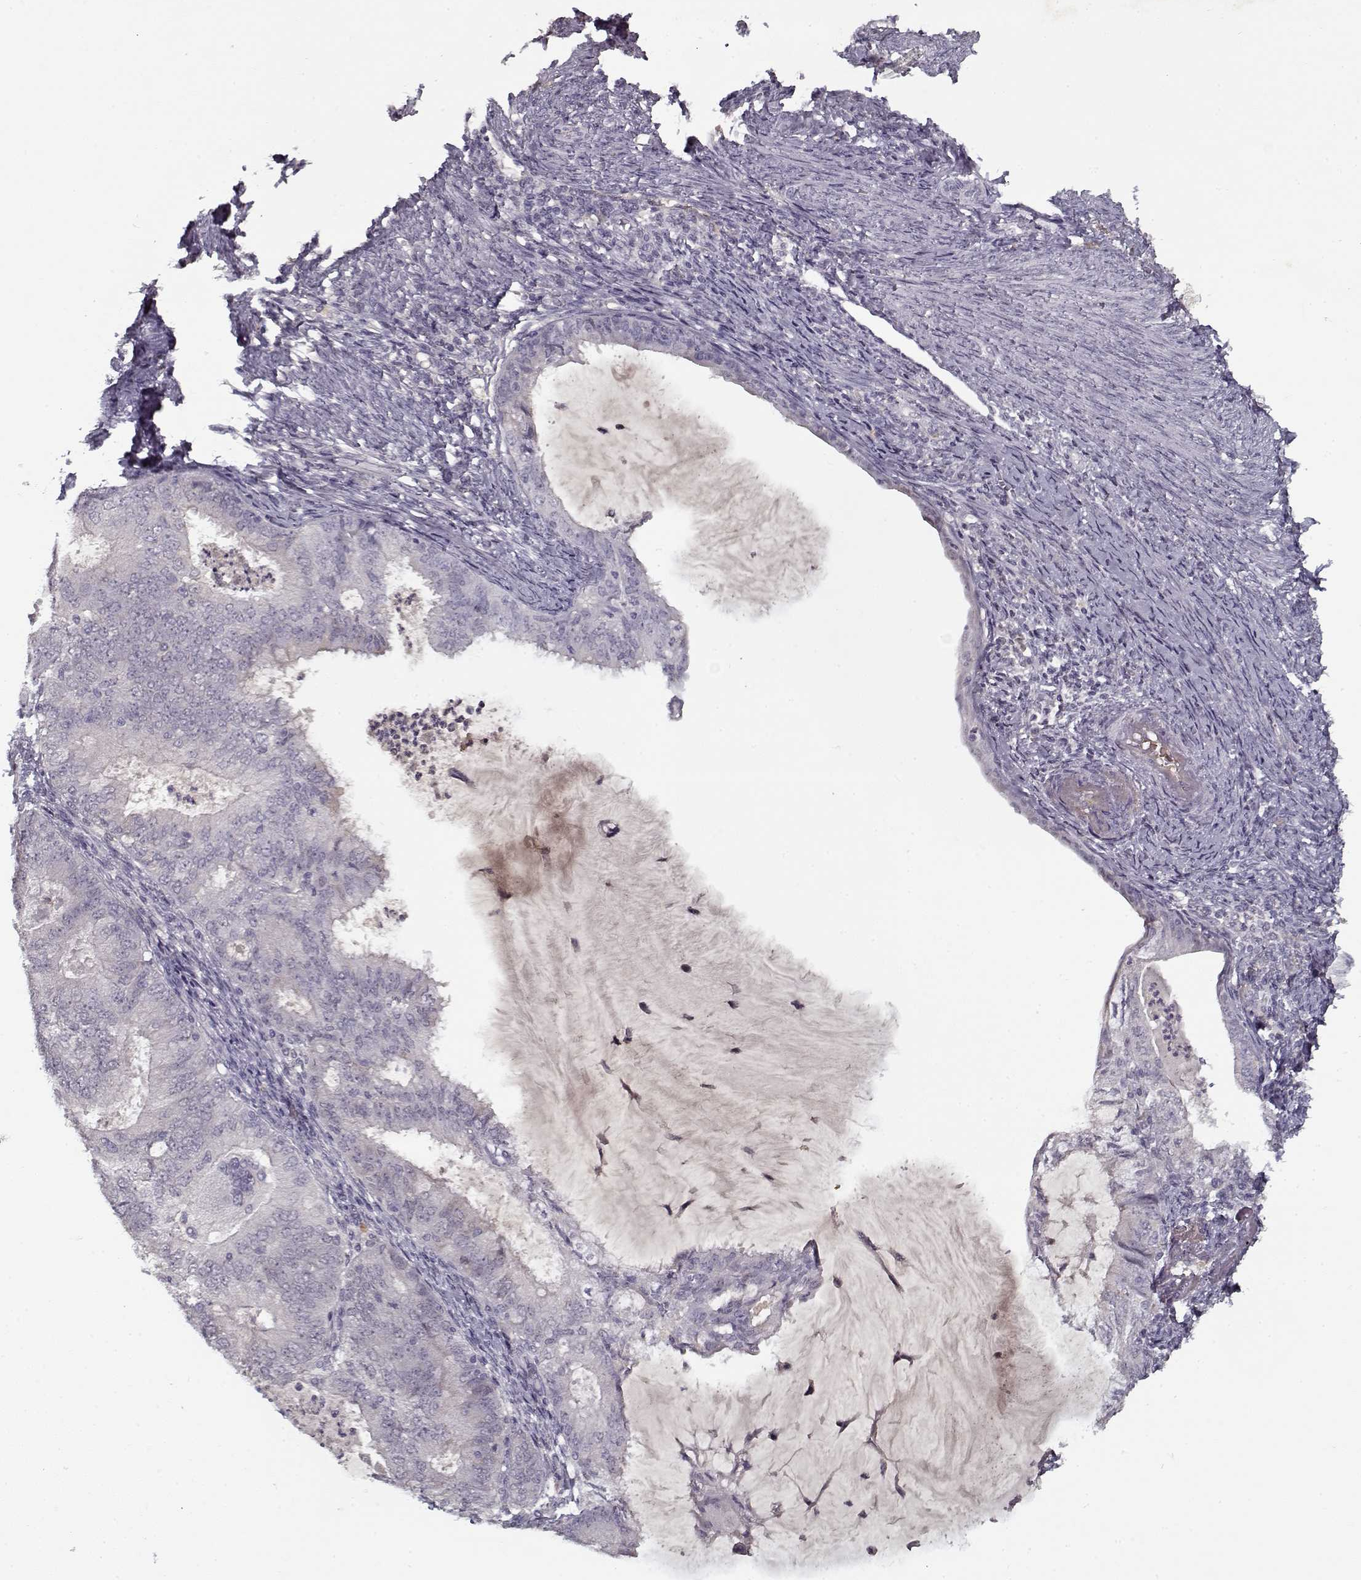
{"staining": {"intensity": "negative", "quantity": "none", "location": "none"}, "tissue": "endometrial cancer", "cell_type": "Tumor cells", "image_type": "cancer", "snomed": [{"axis": "morphology", "description": "Adenocarcinoma, NOS"}, {"axis": "topography", "description": "Endometrium"}], "caption": "This micrograph is of adenocarcinoma (endometrial) stained with IHC to label a protein in brown with the nuclei are counter-stained blue. There is no expression in tumor cells.", "gene": "AFM", "patient": {"sex": "female", "age": 57}}